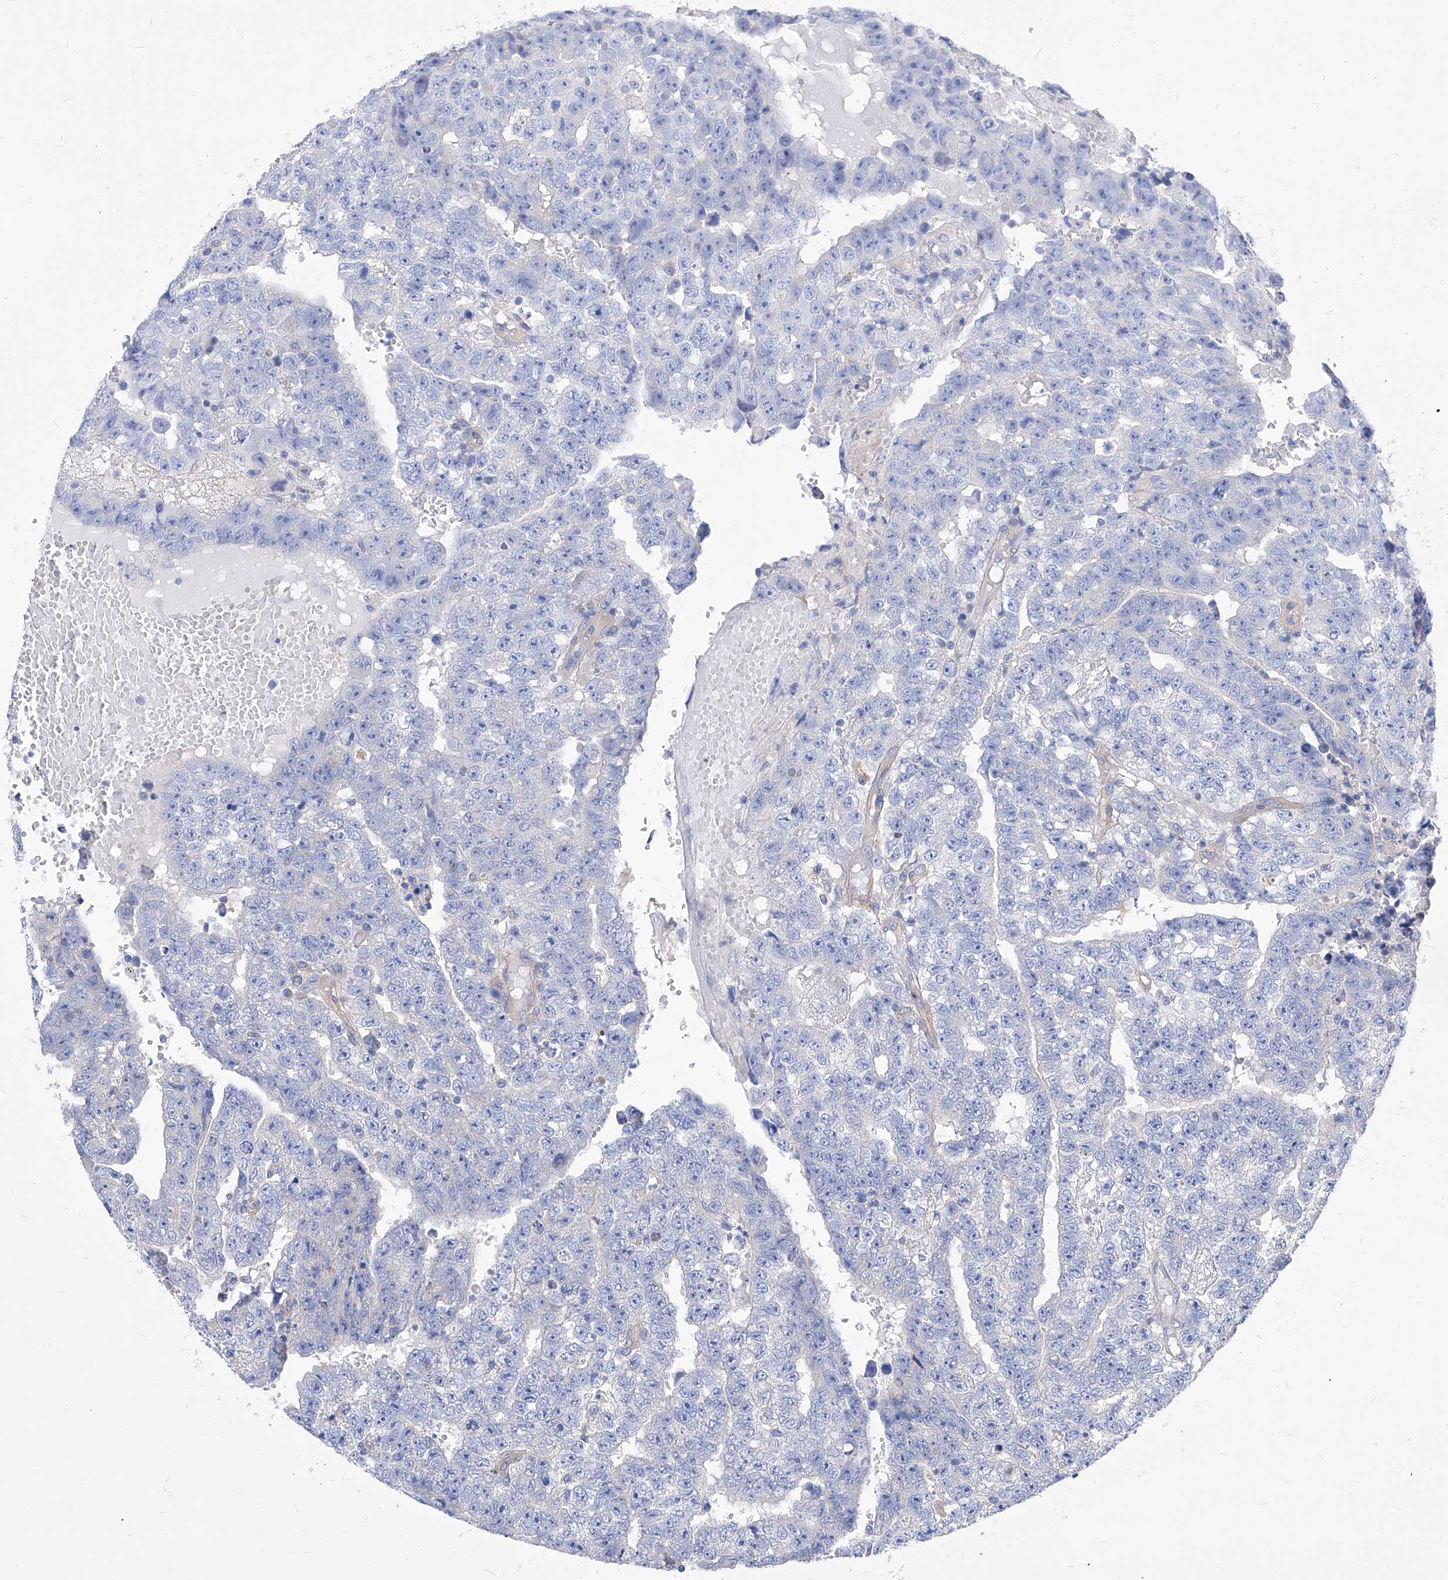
{"staining": {"intensity": "negative", "quantity": "none", "location": "none"}, "tissue": "testis cancer", "cell_type": "Tumor cells", "image_type": "cancer", "snomed": [{"axis": "morphology", "description": "Carcinoma, Embryonal, NOS"}, {"axis": "topography", "description": "Testis"}], "caption": "DAB immunohistochemical staining of human testis cancer (embryonal carcinoma) demonstrates no significant staining in tumor cells.", "gene": "XPNPEP1", "patient": {"sex": "male", "age": 25}}